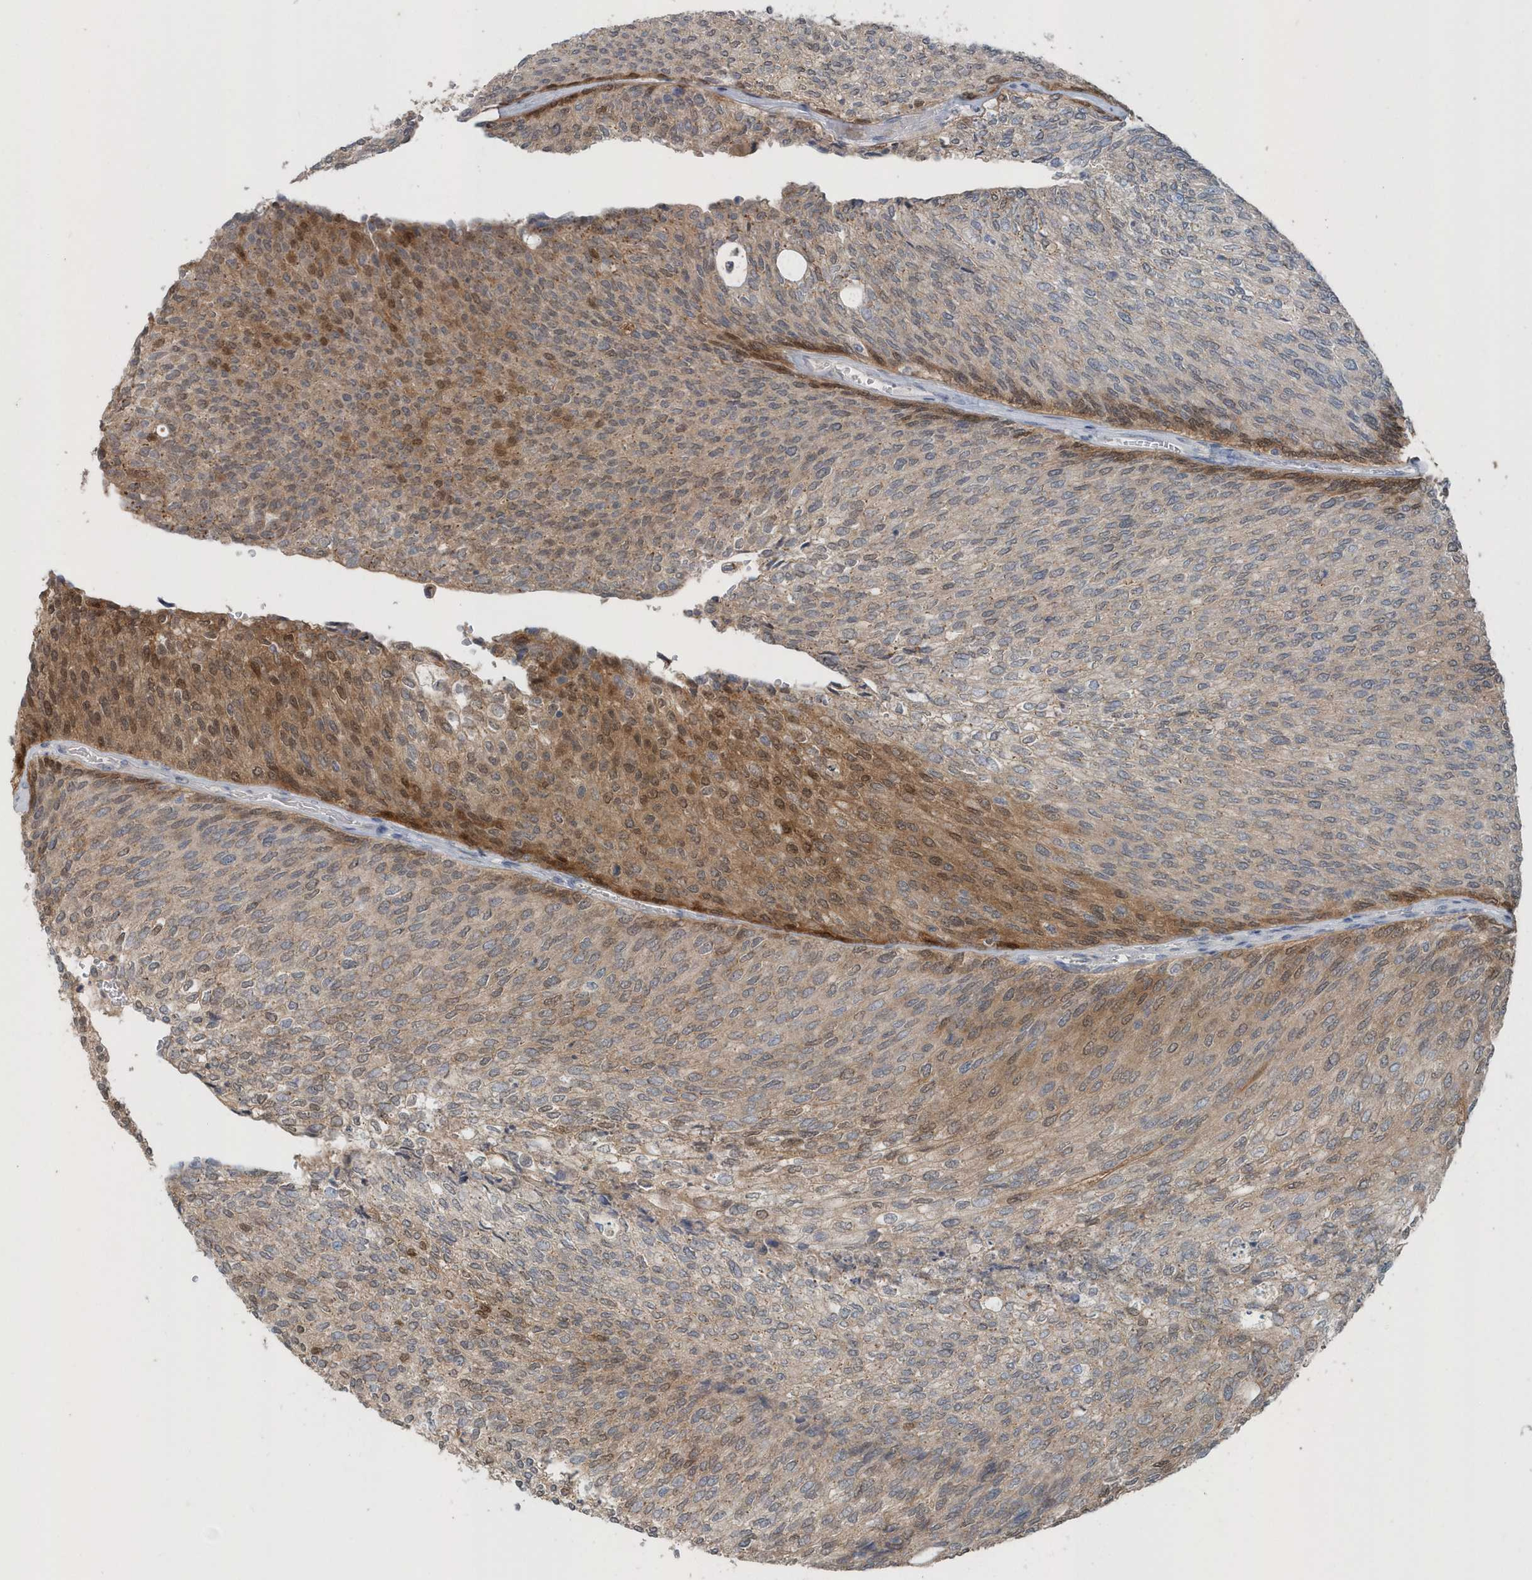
{"staining": {"intensity": "moderate", "quantity": "25%-75%", "location": "cytoplasmic/membranous,nuclear"}, "tissue": "urothelial cancer", "cell_type": "Tumor cells", "image_type": "cancer", "snomed": [{"axis": "morphology", "description": "Urothelial carcinoma, Low grade"}, {"axis": "topography", "description": "Urinary bladder"}], "caption": "Immunohistochemistry (DAB (3,3'-diaminobenzidine)) staining of urothelial cancer displays moderate cytoplasmic/membranous and nuclear protein staining in approximately 25%-75% of tumor cells. The staining was performed using DAB (3,3'-diaminobenzidine), with brown indicating positive protein expression. Nuclei are stained blue with hematoxylin.", "gene": "PFN2", "patient": {"sex": "female", "age": 79}}